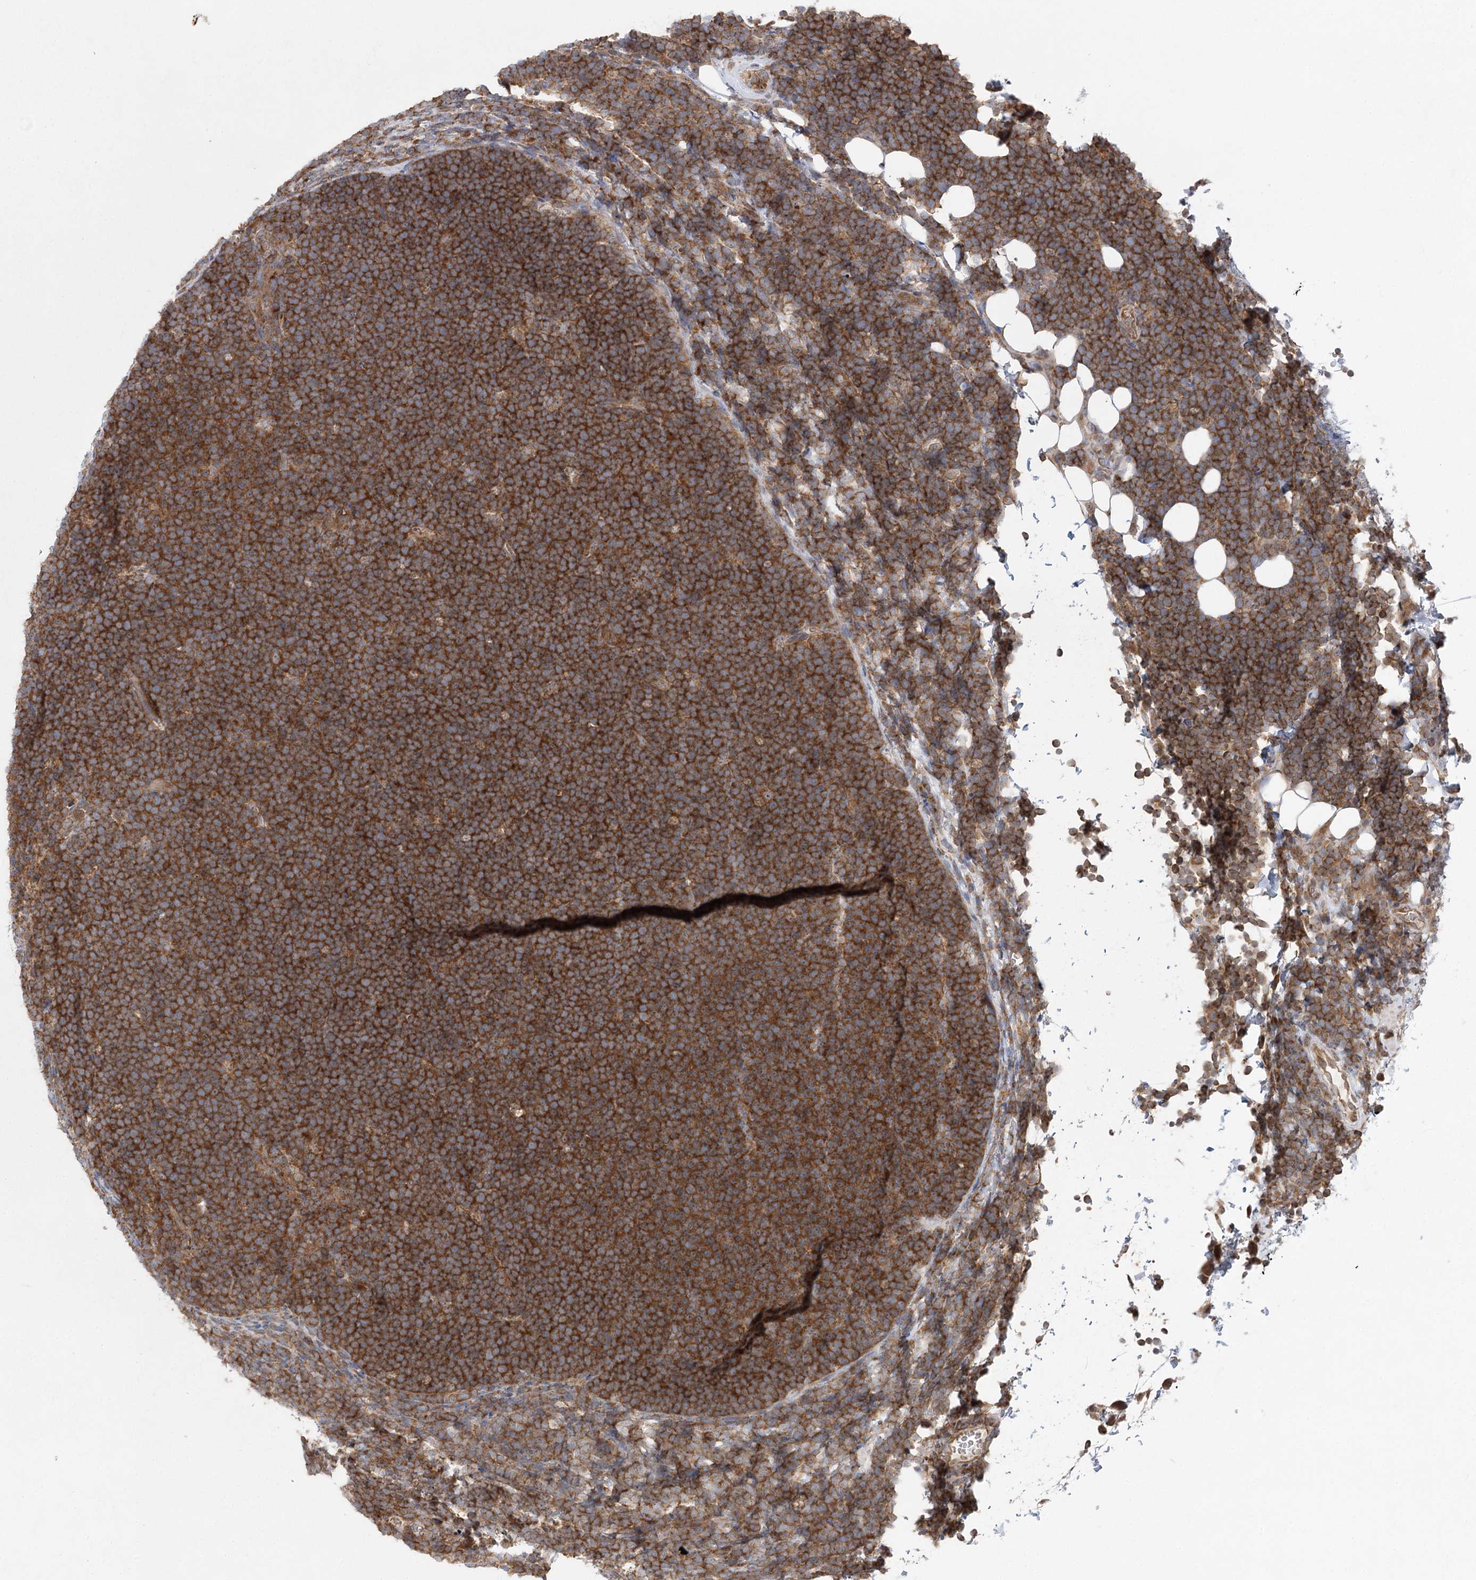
{"staining": {"intensity": "strong", "quantity": ">75%", "location": "cytoplasmic/membranous"}, "tissue": "lymphoma", "cell_type": "Tumor cells", "image_type": "cancer", "snomed": [{"axis": "morphology", "description": "Malignant lymphoma, non-Hodgkin's type, High grade"}, {"axis": "topography", "description": "Lymph node"}], "caption": "Immunohistochemistry of lymphoma reveals high levels of strong cytoplasmic/membranous expression in approximately >75% of tumor cells.", "gene": "EIF3A", "patient": {"sex": "male", "age": 13}}